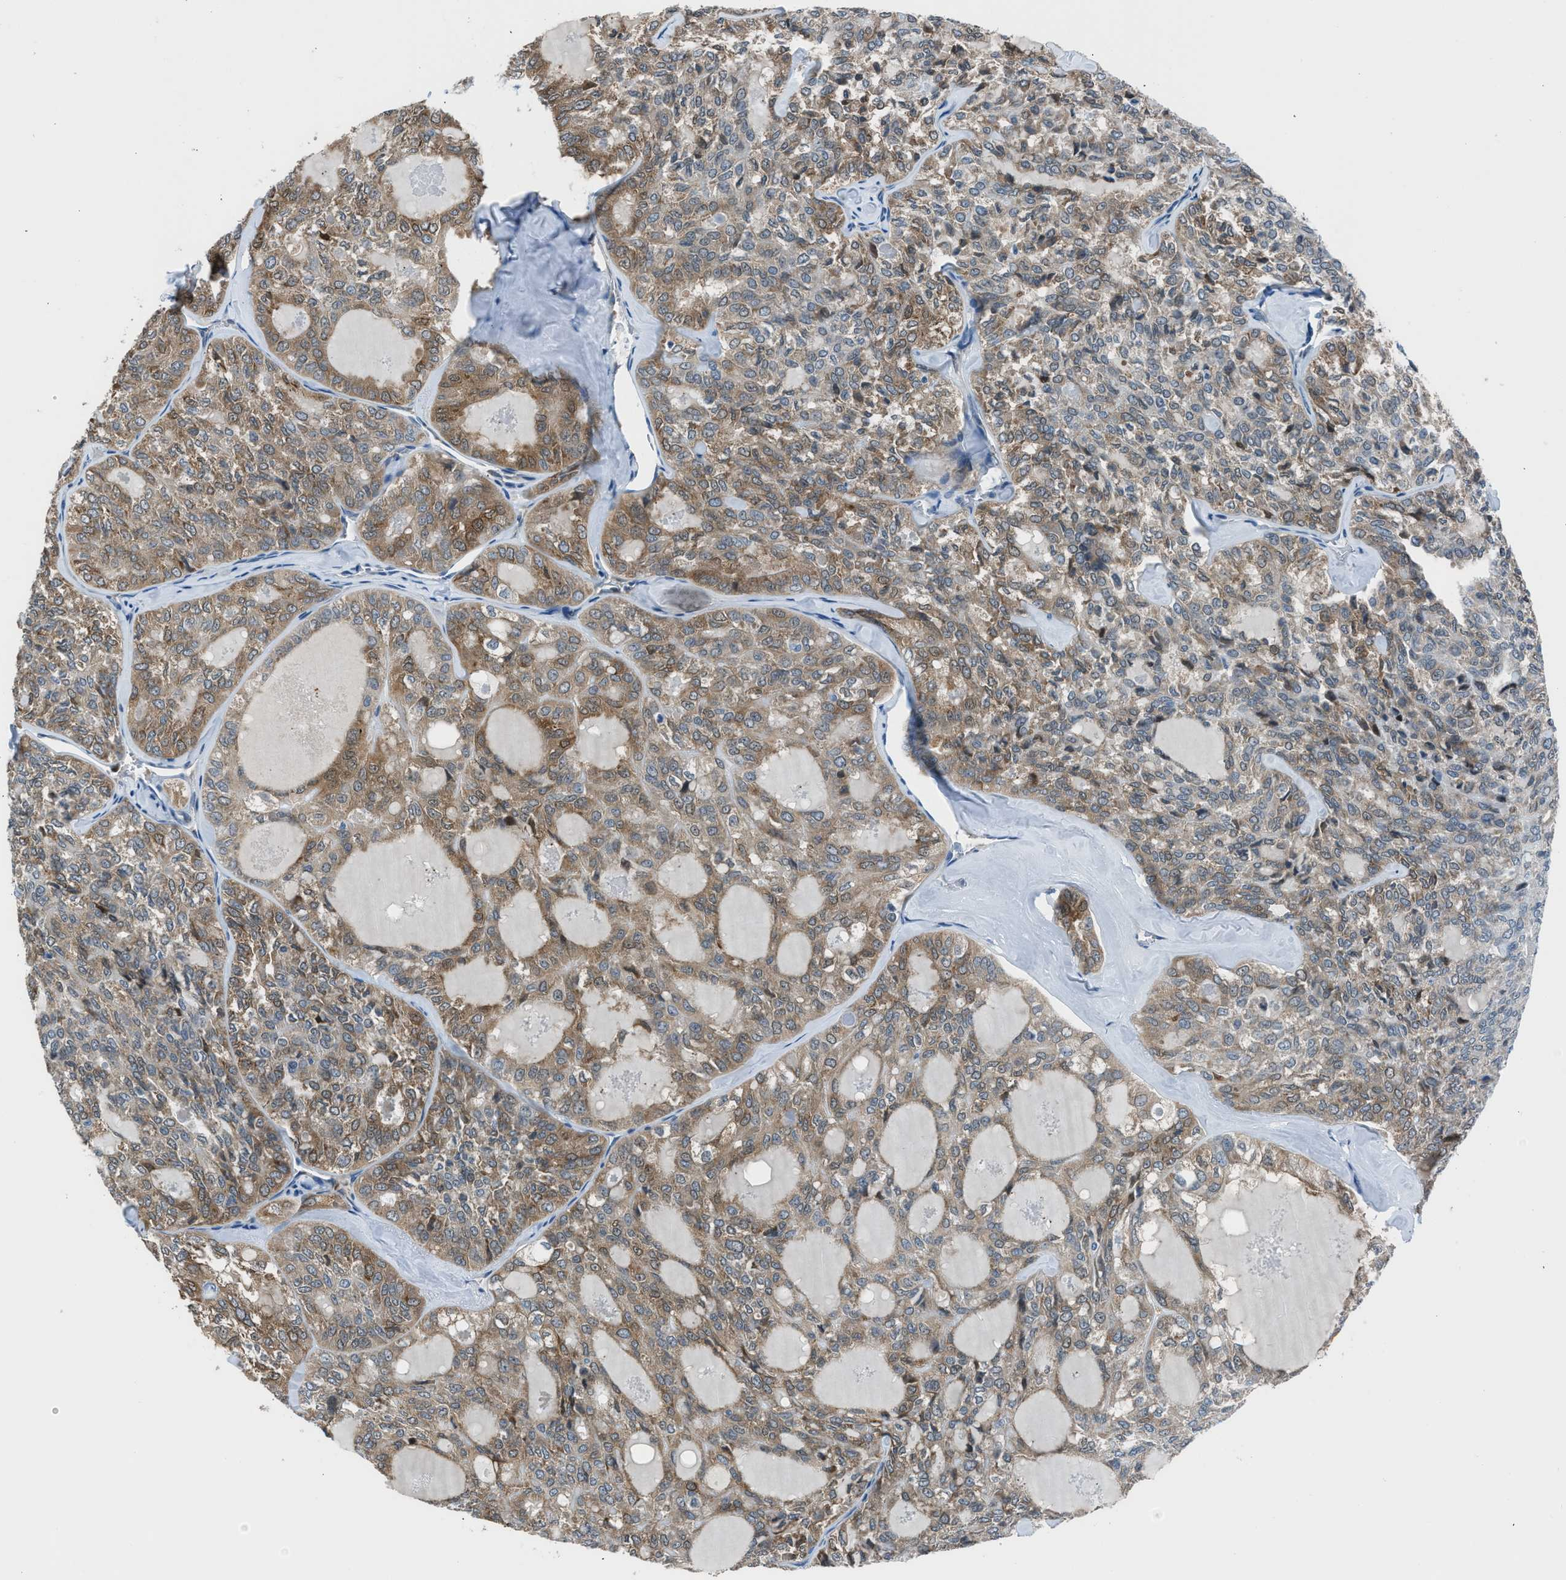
{"staining": {"intensity": "moderate", "quantity": ">75%", "location": "cytoplasmic/membranous"}, "tissue": "thyroid cancer", "cell_type": "Tumor cells", "image_type": "cancer", "snomed": [{"axis": "morphology", "description": "Follicular adenoma carcinoma, NOS"}, {"axis": "topography", "description": "Thyroid gland"}], "caption": "Moderate cytoplasmic/membranous positivity is identified in about >75% of tumor cells in follicular adenoma carcinoma (thyroid).", "gene": "RNF41", "patient": {"sex": "male", "age": 75}}